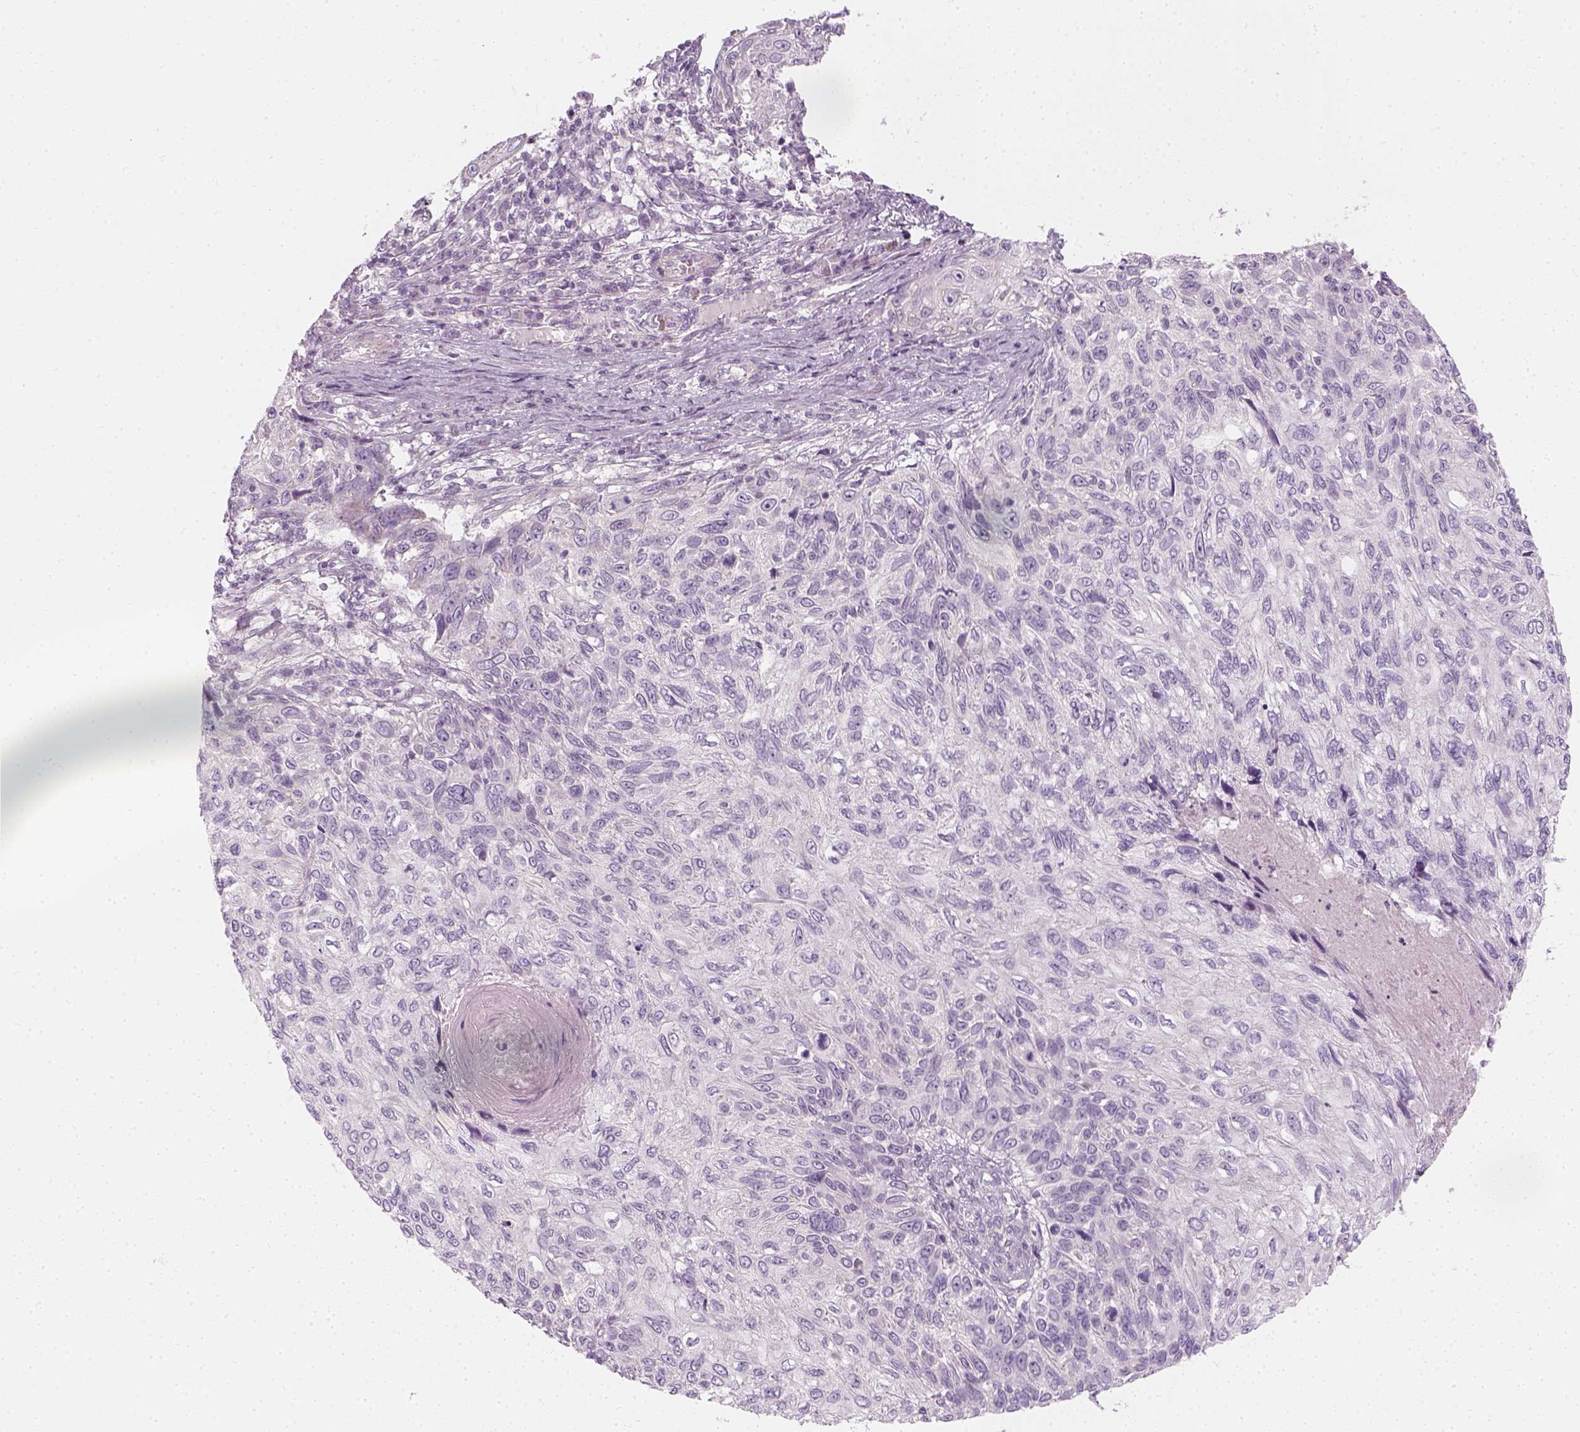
{"staining": {"intensity": "negative", "quantity": "none", "location": "none"}, "tissue": "skin cancer", "cell_type": "Tumor cells", "image_type": "cancer", "snomed": [{"axis": "morphology", "description": "Squamous cell carcinoma, NOS"}, {"axis": "topography", "description": "Skin"}], "caption": "High magnification brightfield microscopy of skin cancer (squamous cell carcinoma) stained with DAB (3,3'-diaminobenzidine) (brown) and counterstained with hematoxylin (blue): tumor cells show no significant expression.", "gene": "PRAME", "patient": {"sex": "male", "age": 92}}